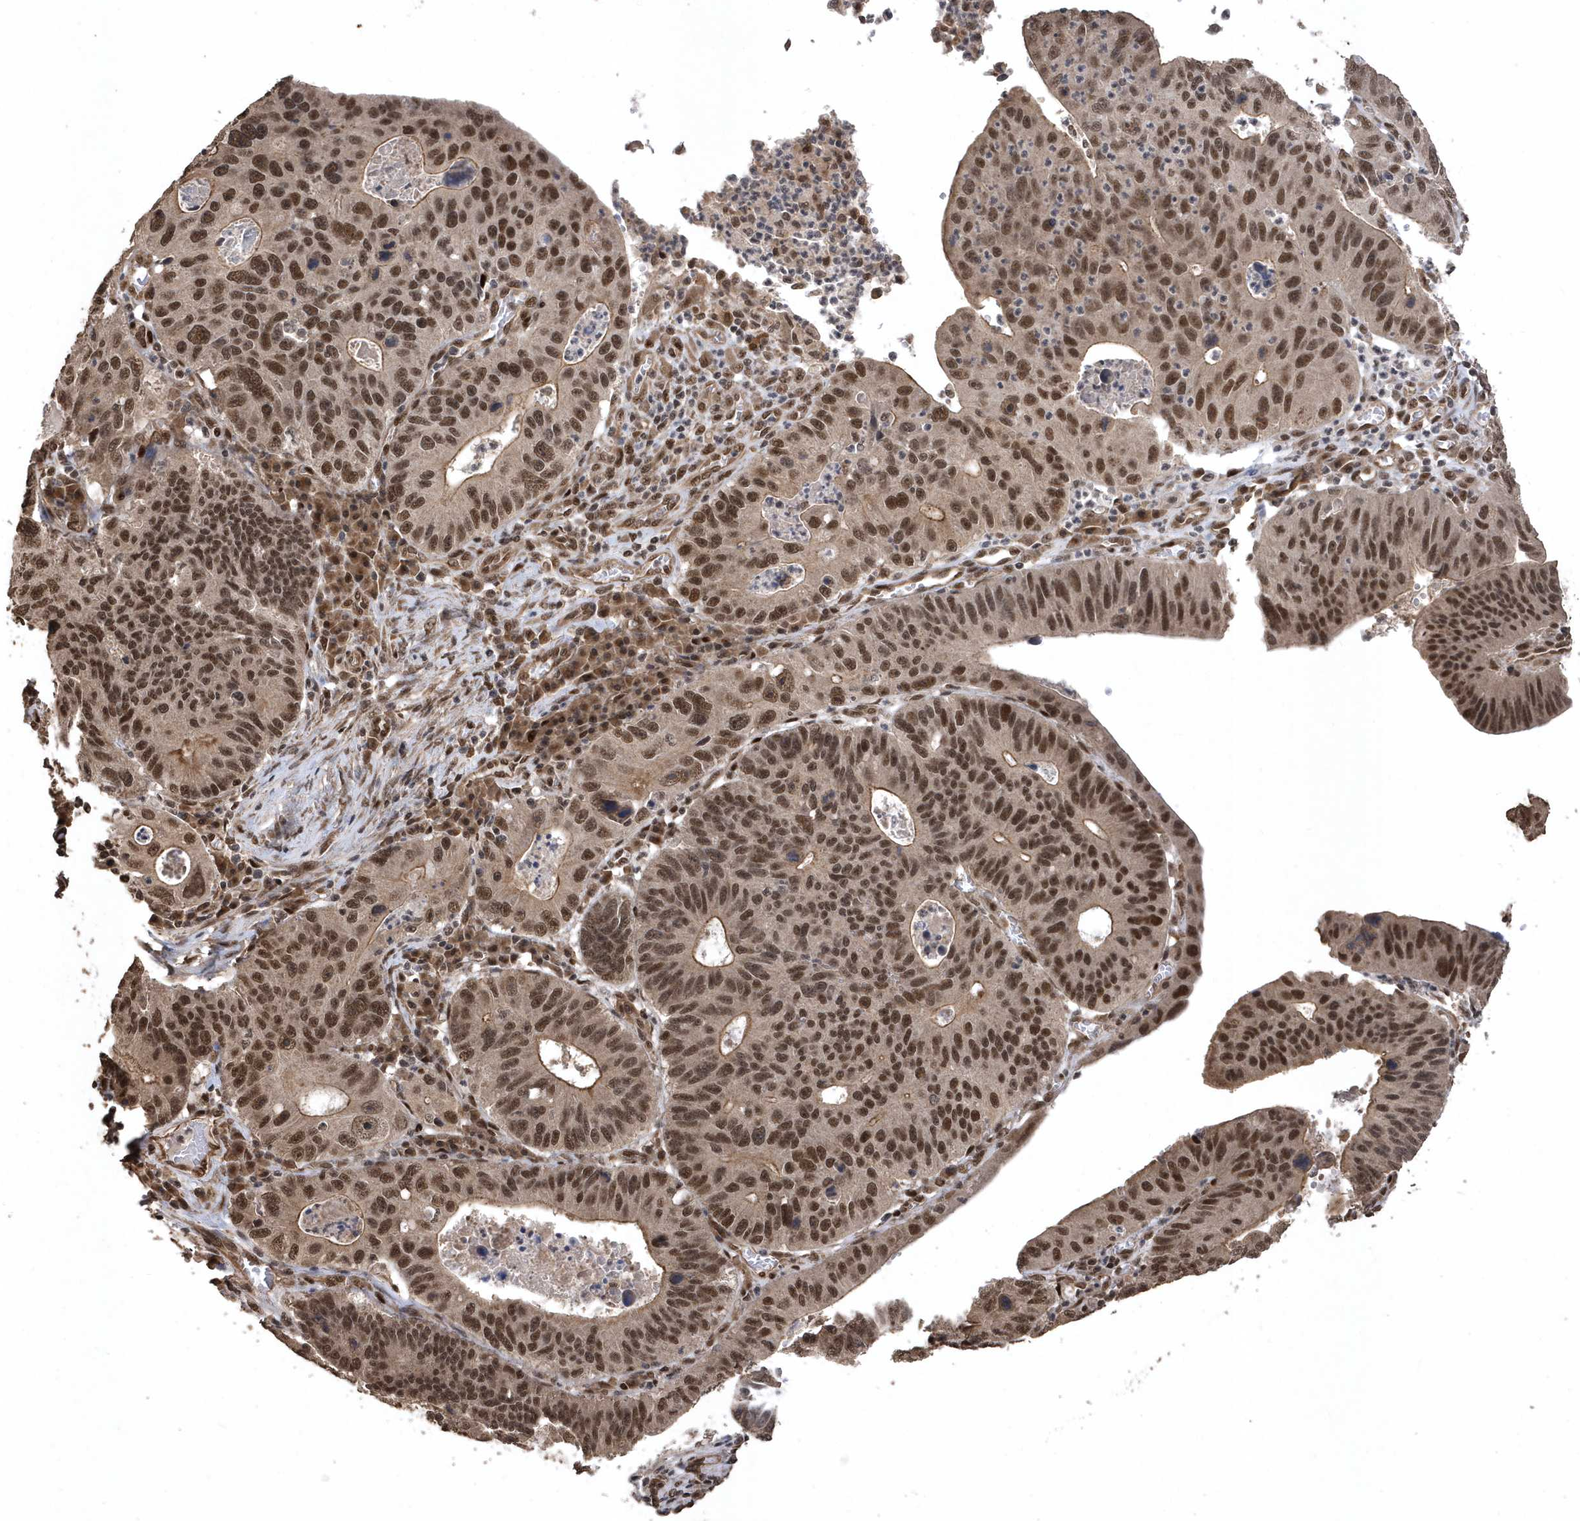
{"staining": {"intensity": "strong", "quantity": ">75%", "location": "nuclear"}, "tissue": "stomach cancer", "cell_type": "Tumor cells", "image_type": "cancer", "snomed": [{"axis": "morphology", "description": "Adenocarcinoma, NOS"}, {"axis": "topography", "description": "Stomach"}], "caption": "Immunohistochemical staining of stomach cancer demonstrates high levels of strong nuclear expression in about >75% of tumor cells.", "gene": "INTS12", "patient": {"sex": "male", "age": 59}}